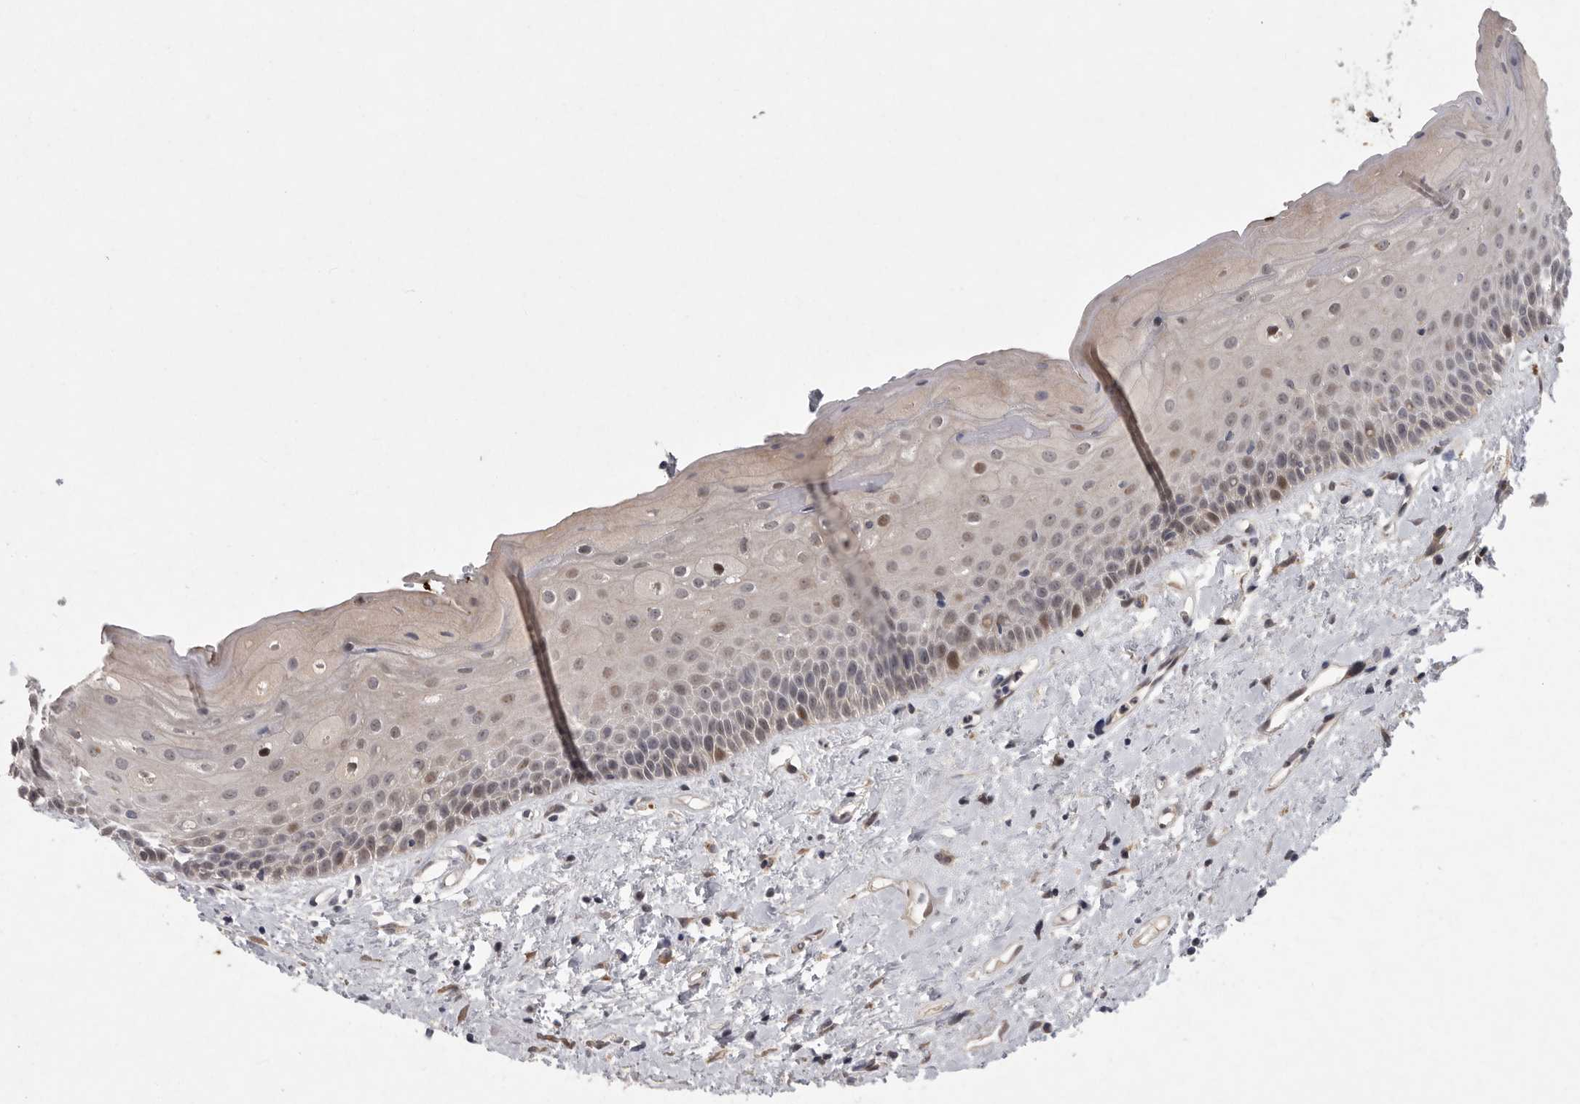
{"staining": {"intensity": "moderate", "quantity": "<25%", "location": "nuclear"}, "tissue": "oral mucosa", "cell_type": "Squamous epithelial cells", "image_type": "normal", "snomed": [{"axis": "morphology", "description": "Normal tissue, NOS"}, {"axis": "topography", "description": "Oral tissue"}], "caption": "Immunohistochemical staining of benign human oral mucosa exhibits moderate nuclear protein staining in approximately <25% of squamous epithelial cells. The protein is shown in brown color, while the nuclei are stained blue.", "gene": "MAN2A1", "patient": {"sex": "female", "age": 76}}